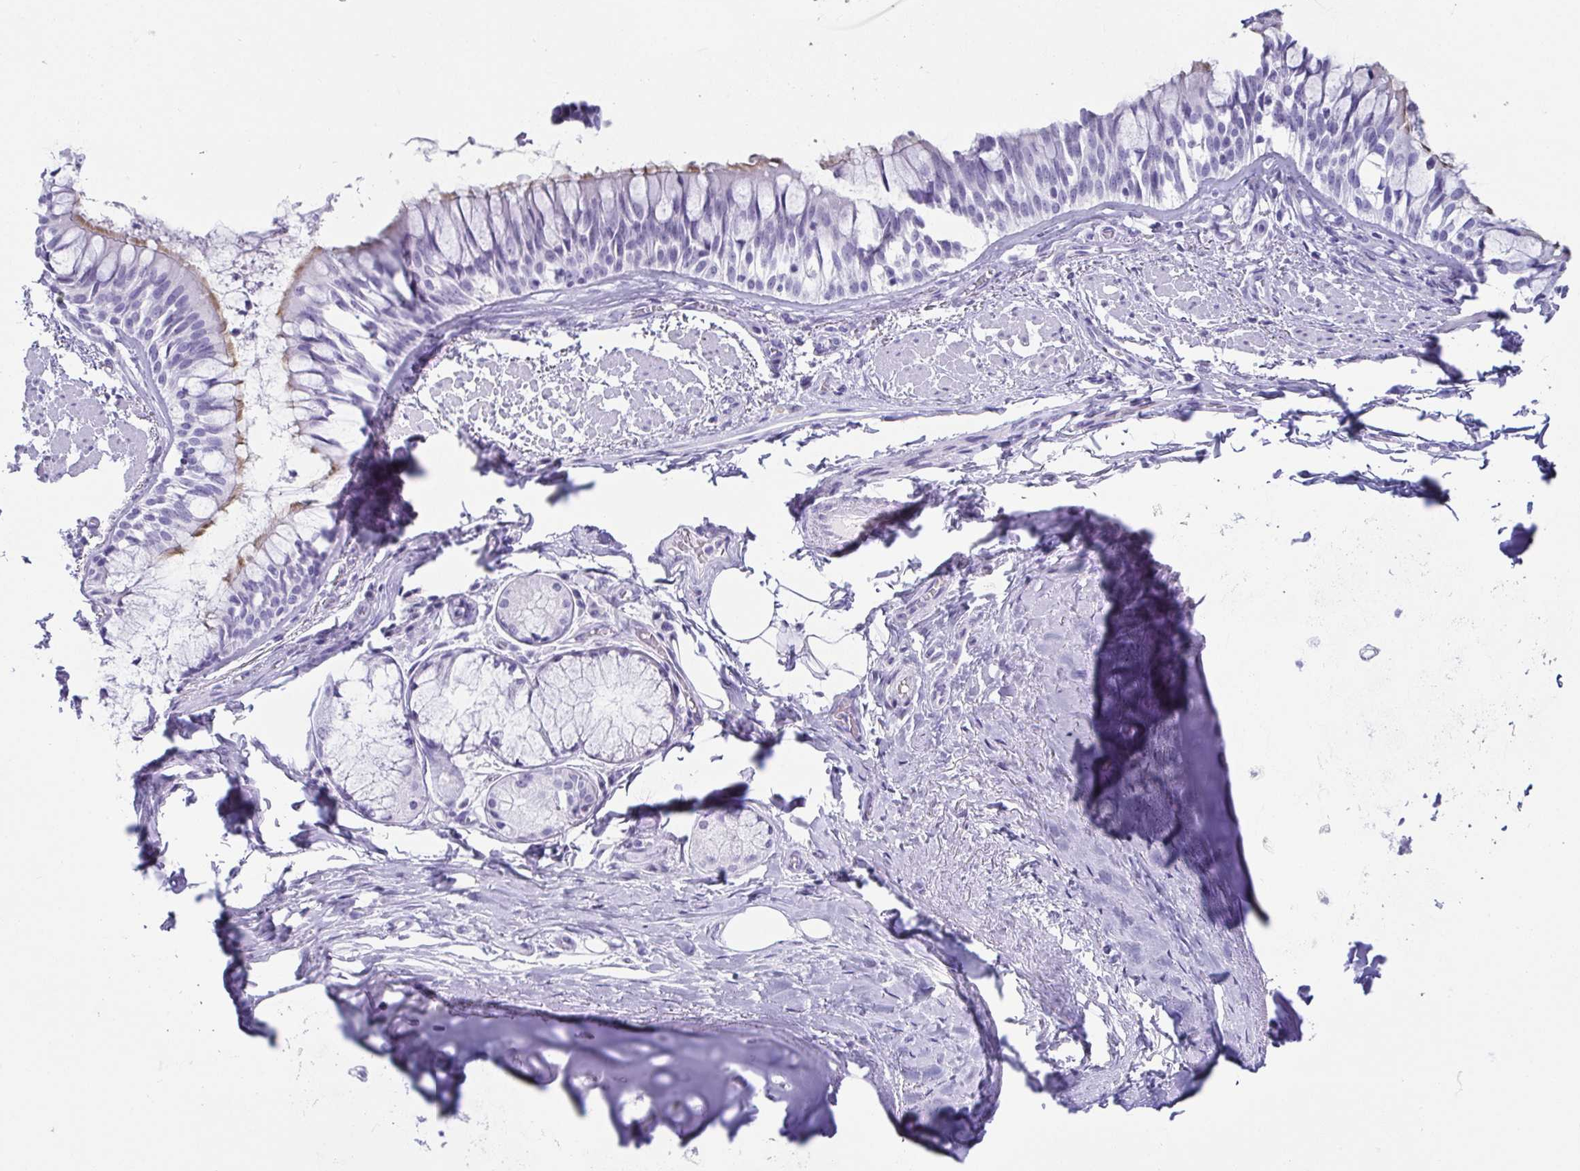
{"staining": {"intensity": "negative", "quantity": "none", "location": "none"}, "tissue": "adipose tissue", "cell_type": "Adipocytes", "image_type": "normal", "snomed": [{"axis": "morphology", "description": "Normal tissue, NOS"}, {"axis": "topography", "description": "Cartilage tissue"}, {"axis": "topography", "description": "Bronchus"}], "caption": "This is a micrograph of immunohistochemistry (IHC) staining of benign adipose tissue, which shows no positivity in adipocytes. (DAB immunohistochemistry (IHC) with hematoxylin counter stain).", "gene": "CD164L2", "patient": {"sex": "male", "age": 64}}